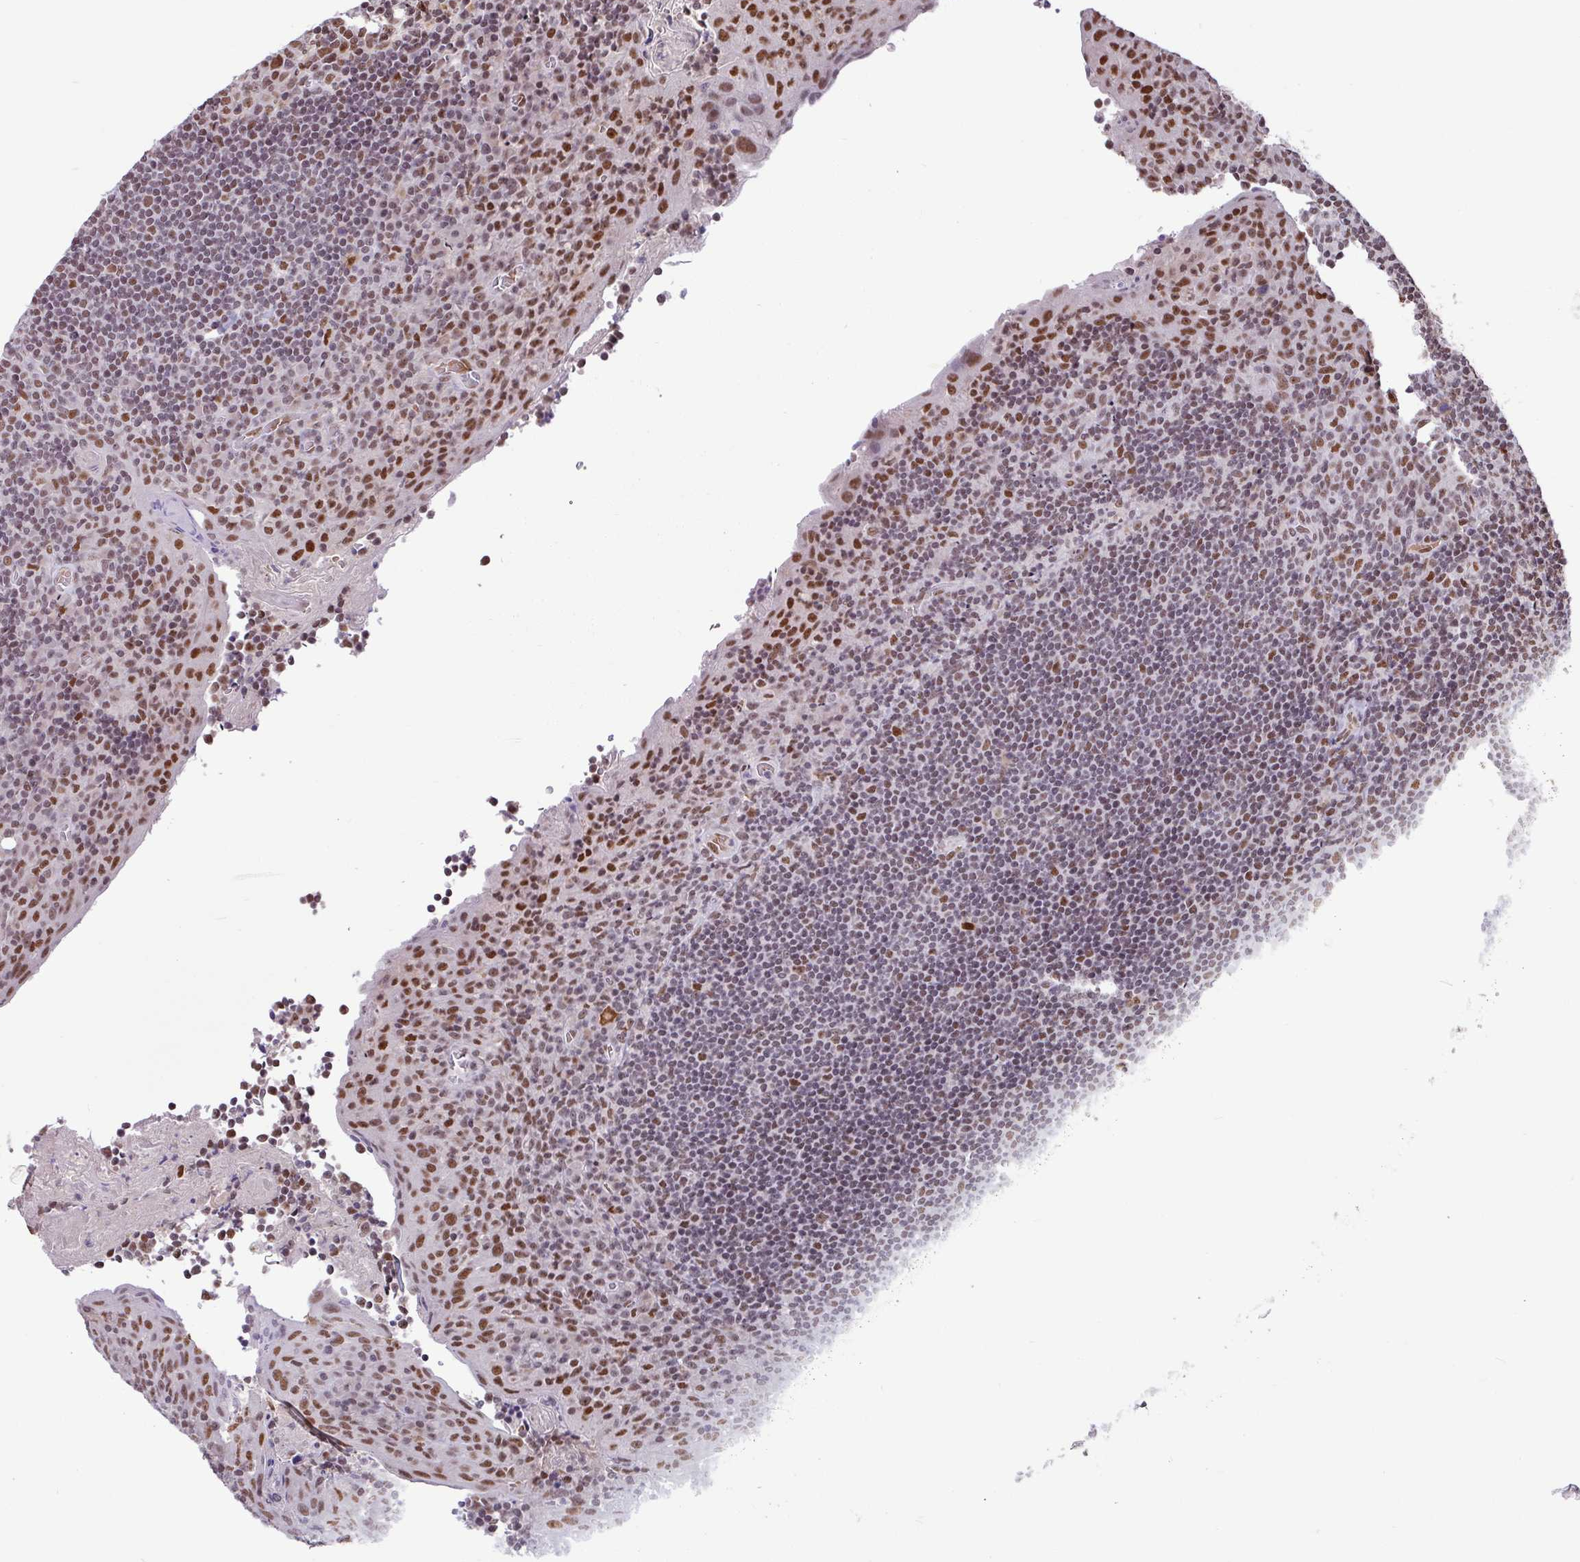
{"staining": {"intensity": "moderate", "quantity": "25%-75%", "location": "nuclear"}, "tissue": "tonsil", "cell_type": "Germinal center cells", "image_type": "normal", "snomed": [{"axis": "morphology", "description": "Normal tissue, NOS"}, {"axis": "topography", "description": "Tonsil"}], "caption": "Immunohistochemistry of normal human tonsil demonstrates medium levels of moderate nuclear positivity in about 25%-75% of germinal center cells.", "gene": "TDG", "patient": {"sex": "male", "age": 17}}